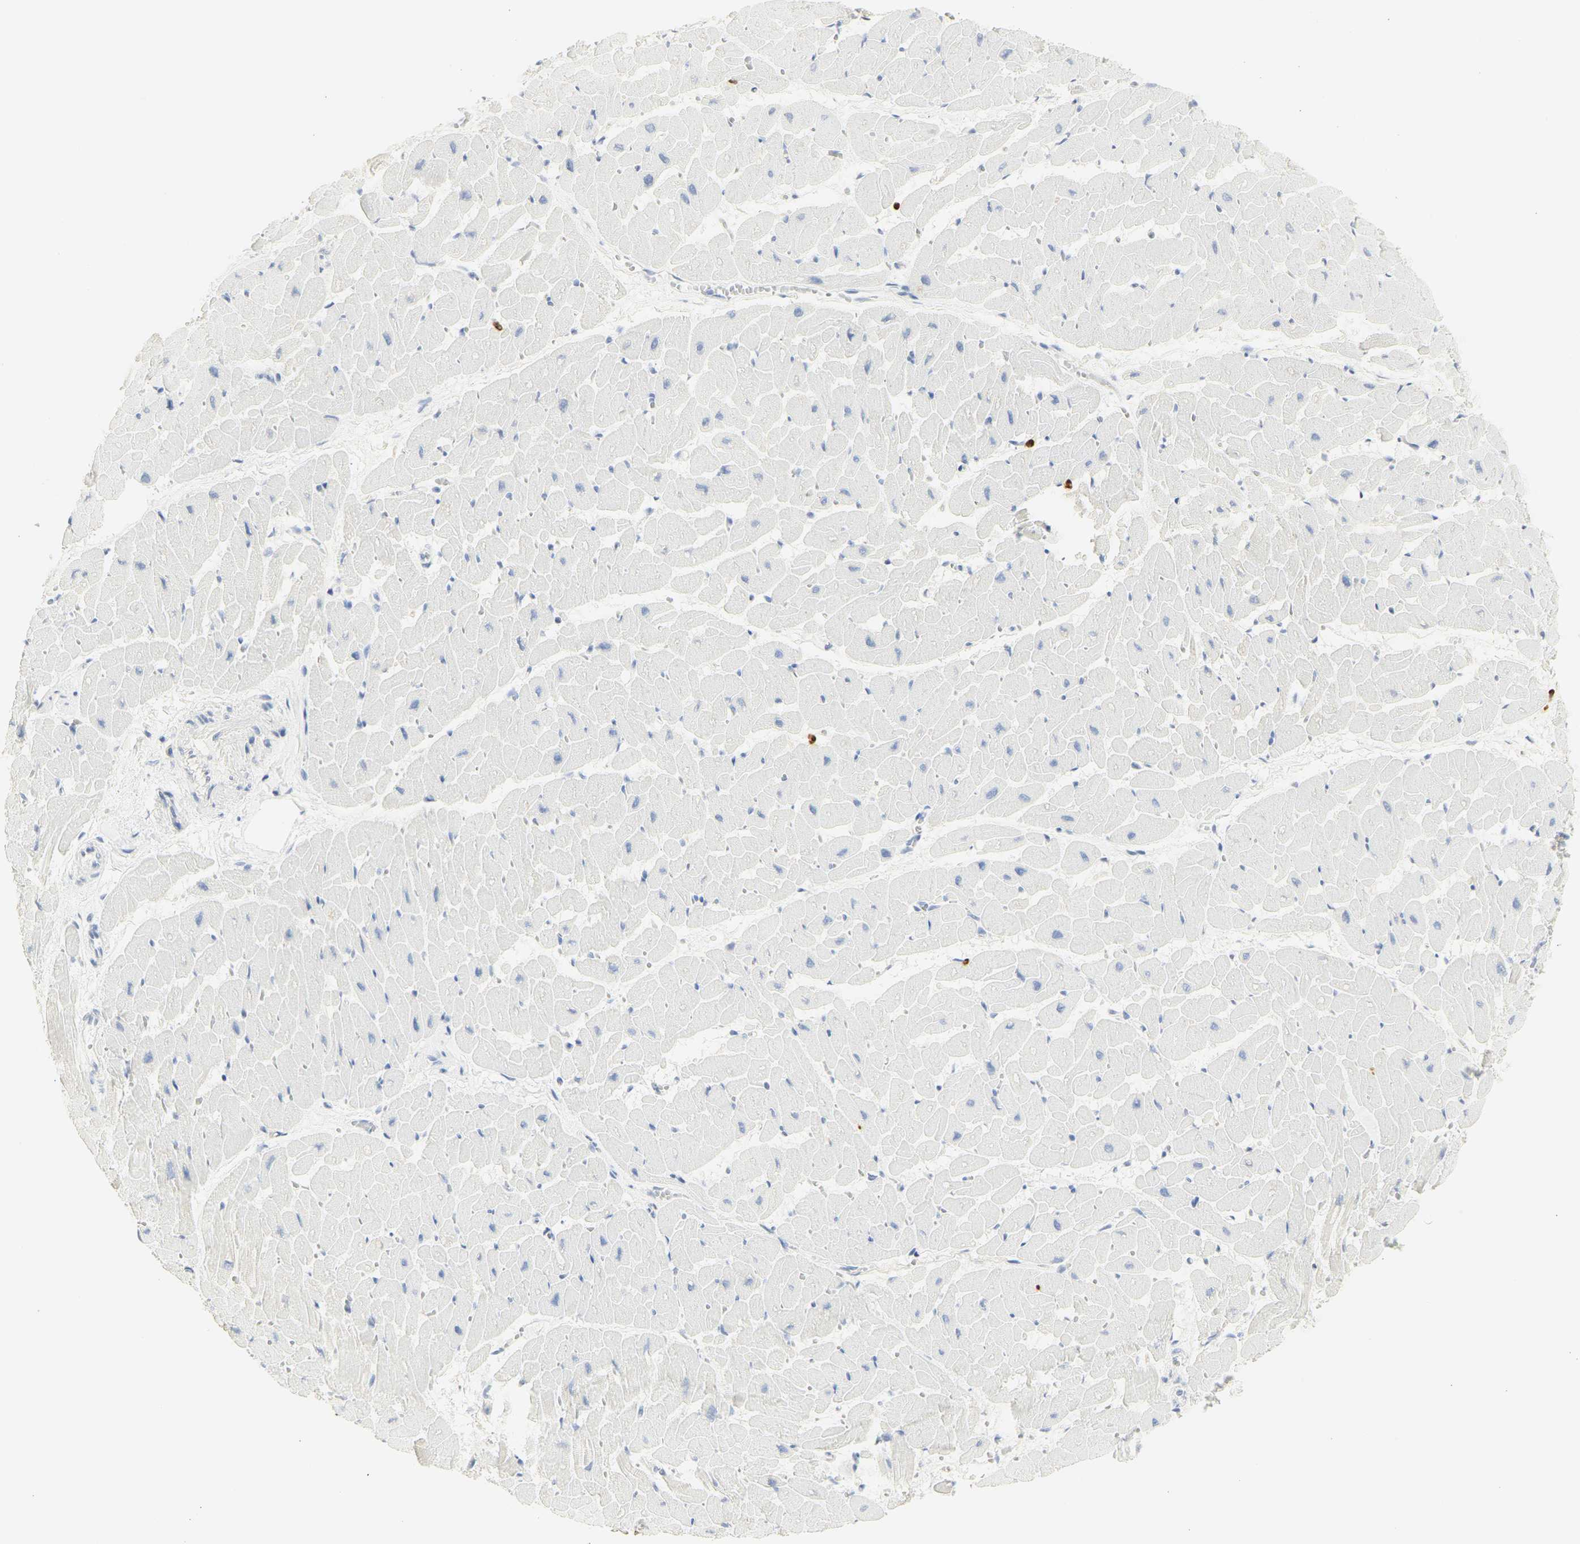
{"staining": {"intensity": "negative", "quantity": "none", "location": "none"}, "tissue": "heart muscle", "cell_type": "Cardiomyocytes", "image_type": "normal", "snomed": [{"axis": "morphology", "description": "Normal tissue, NOS"}, {"axis": "topography", "description": "Heart"}], "caption": "Cardiomyocytes show no significant protein staining in normal heart muscle. Nuclei are stained in blue.", "gene": "CEACAM5", "patient": {"sex": "female", "age": 19}}